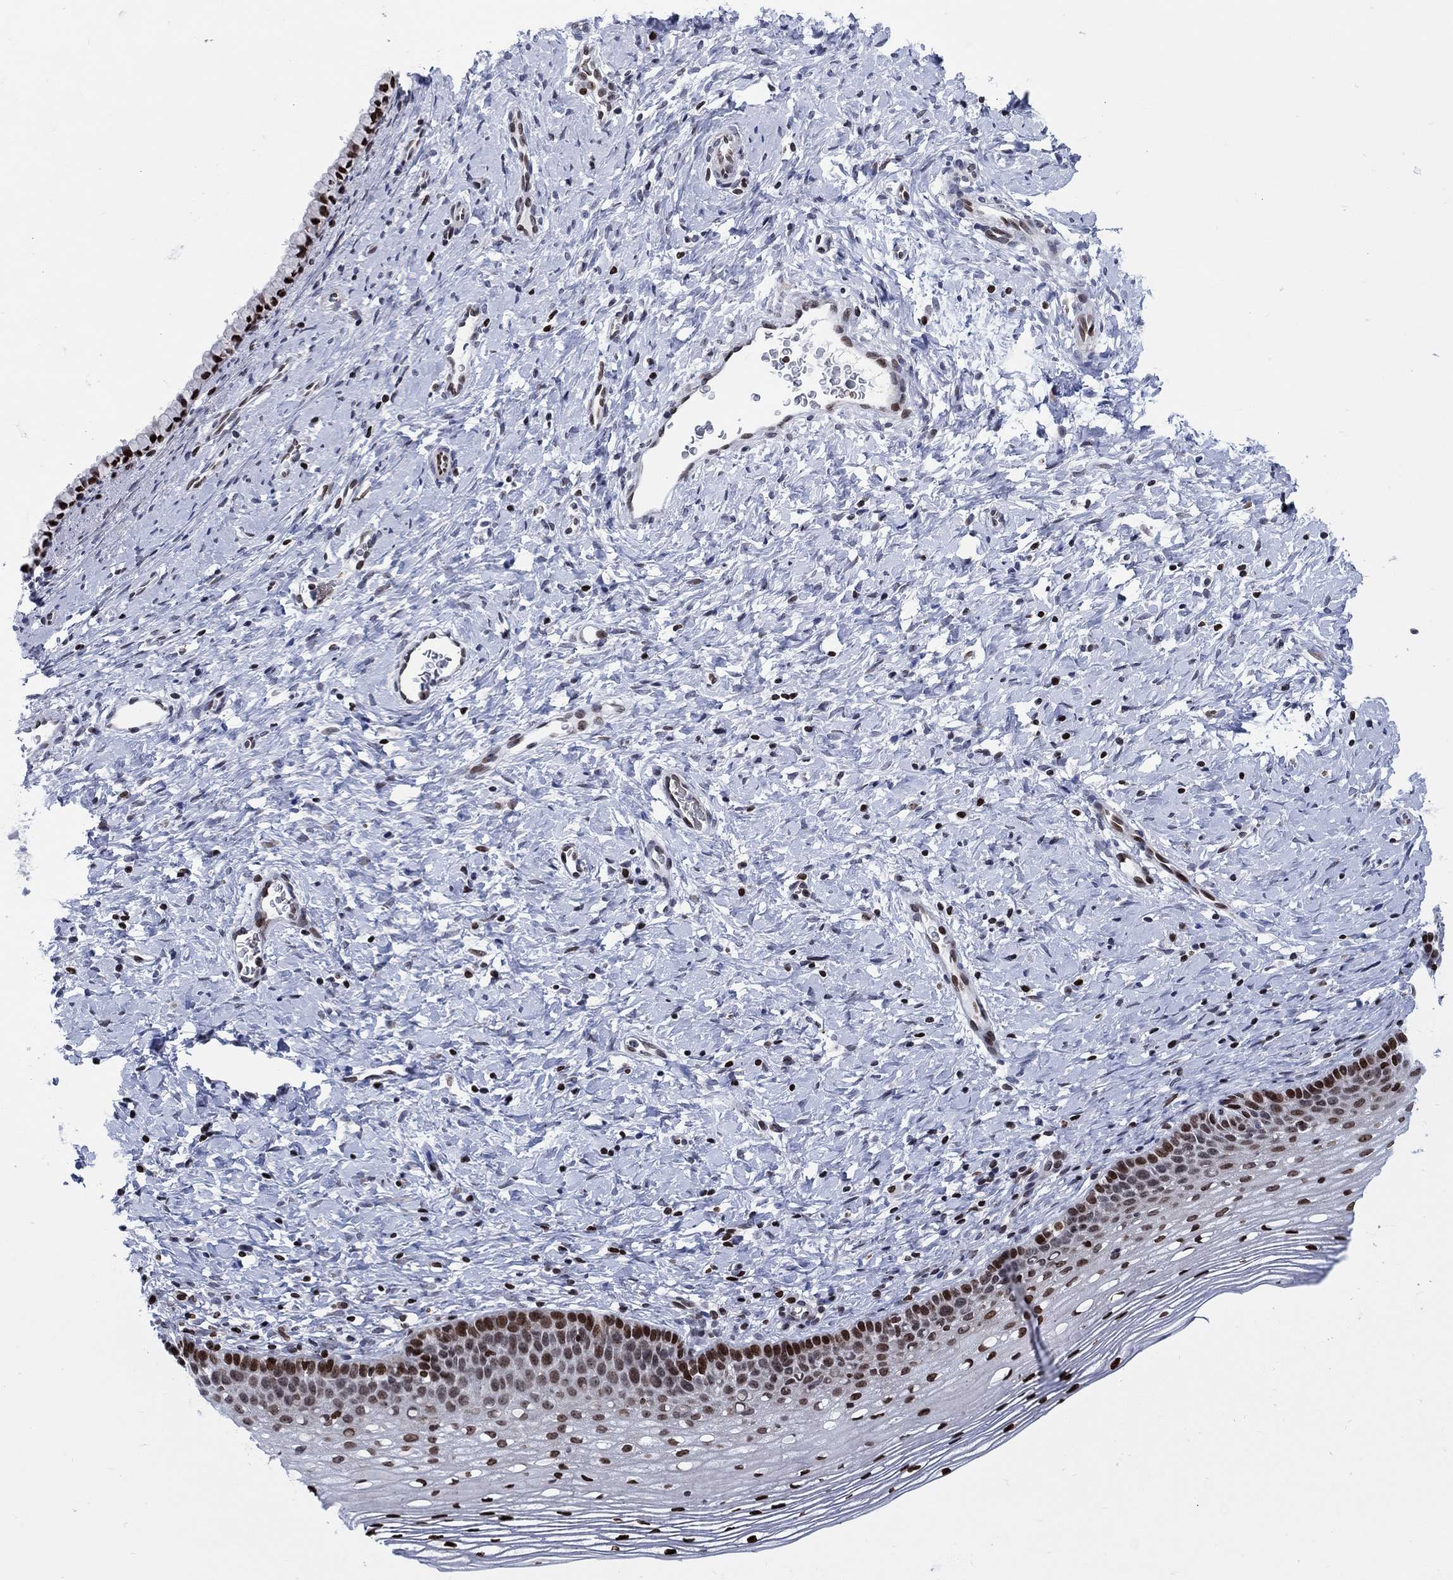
{"staining": {"intensity": "moderate", "quantity": ">75%", "location": "nuclear"}, "tissue": "cervix", "cell_type": "Glandular cells", "image_type": "normal", "snomed": [{"axis": "morphology", "description": "Normal tissue, NOS"}, {"axis": "topography", "description": "Cervix"}], "caption": "Moderate nuclear protein staining is identified in approximately >75% of glandular cells in cervix.", "gene": "HMGA1", "patient": {"sex": "female", "age": 39}}